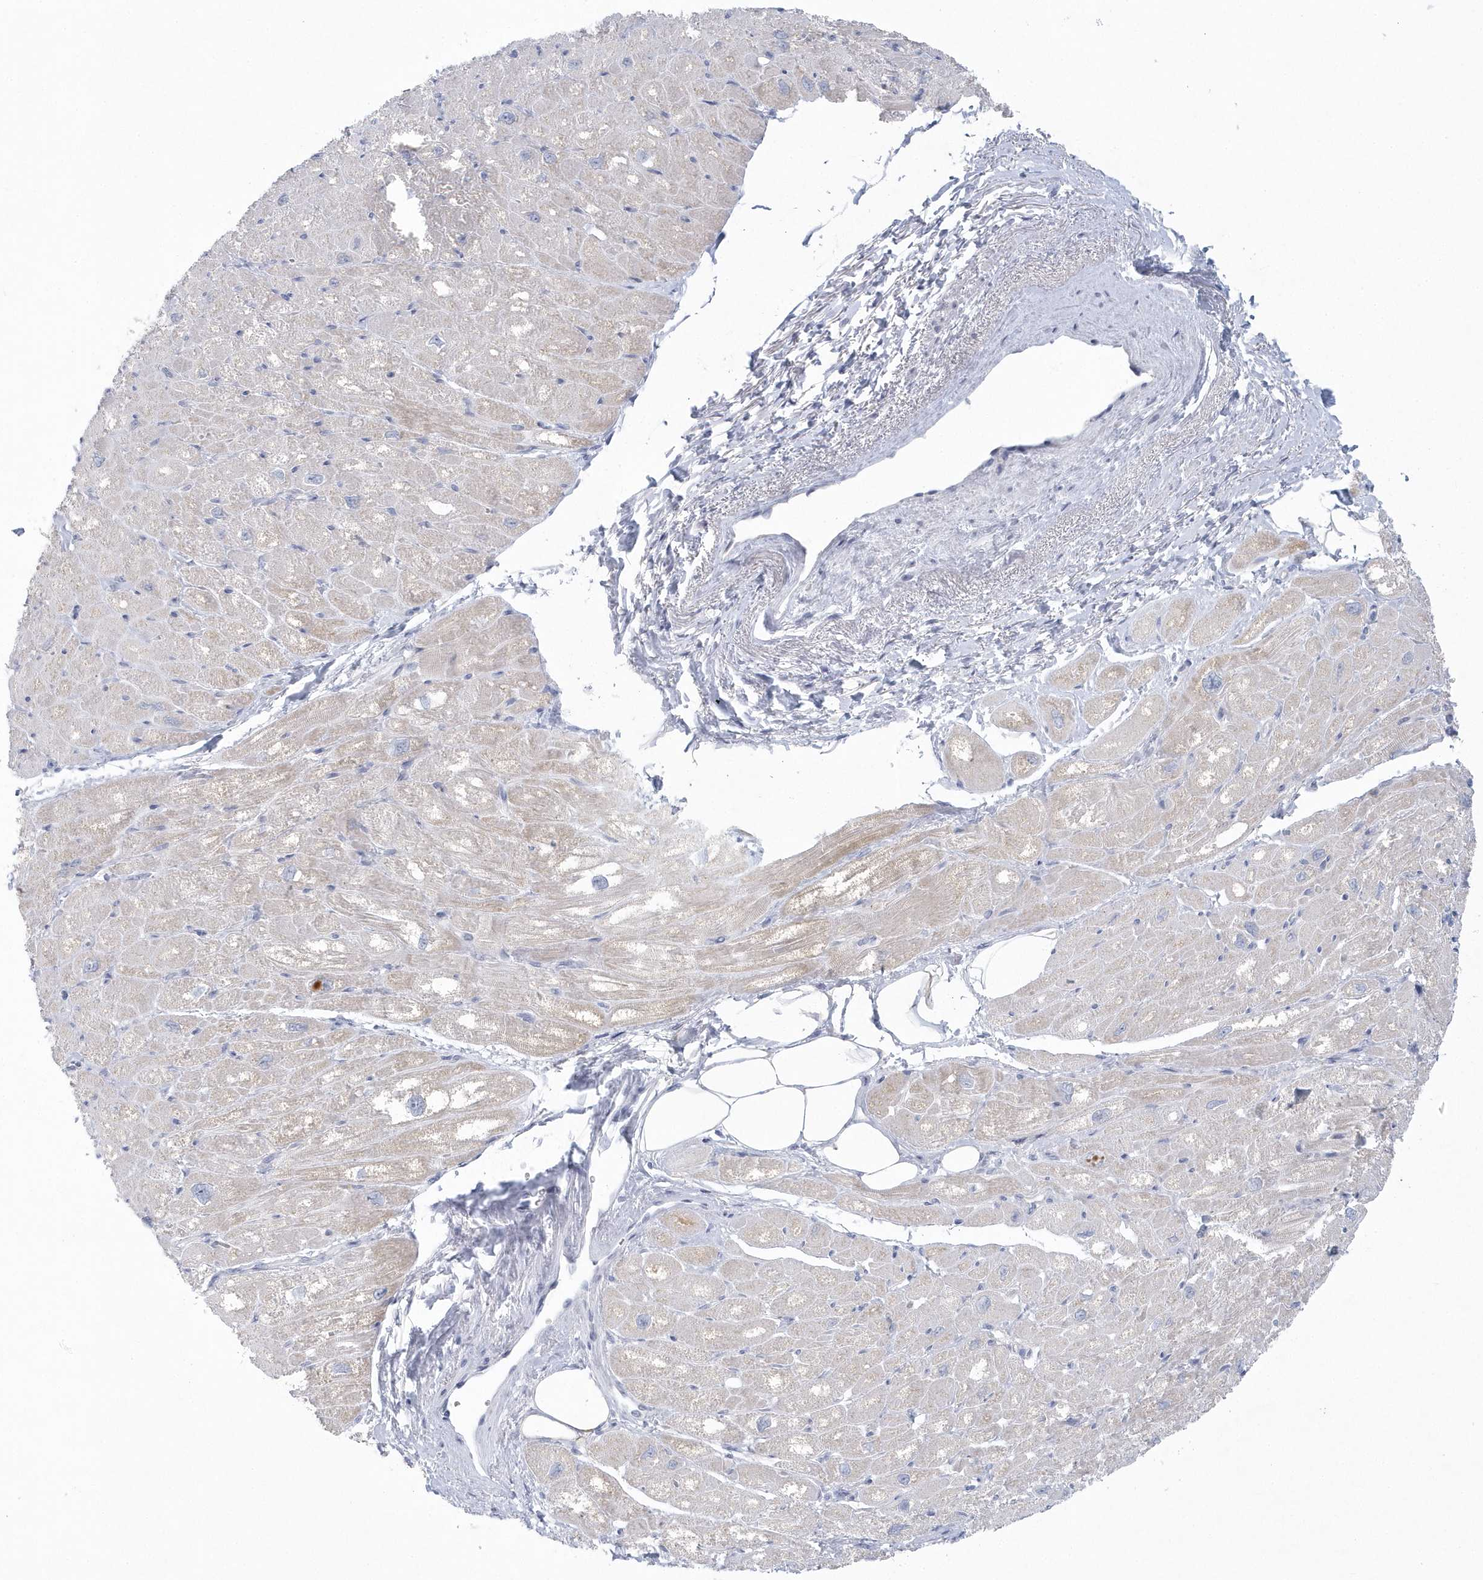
{"staining": {"intensity": "weak", "quantity": "<25%", "location": "cytoplasmic/membranous"}, "tissue": "heart muscle", "cell_type": "Cardiomyocytes", "image_type": "normal", "snomed": [{"axis": "morphology", "description": "Normal tissue, NOS"}, {"axis": "topography", "description": "Heart"}], "caption": "IHC image of normal heart muscle: heart muscle stained with DAB (3,3'-diaminobenzidine) exhibits no significant protein expression in cardiomyocytes.", "gene": "NIPAL1", "patient": {"sex": "male", "age": 50}}